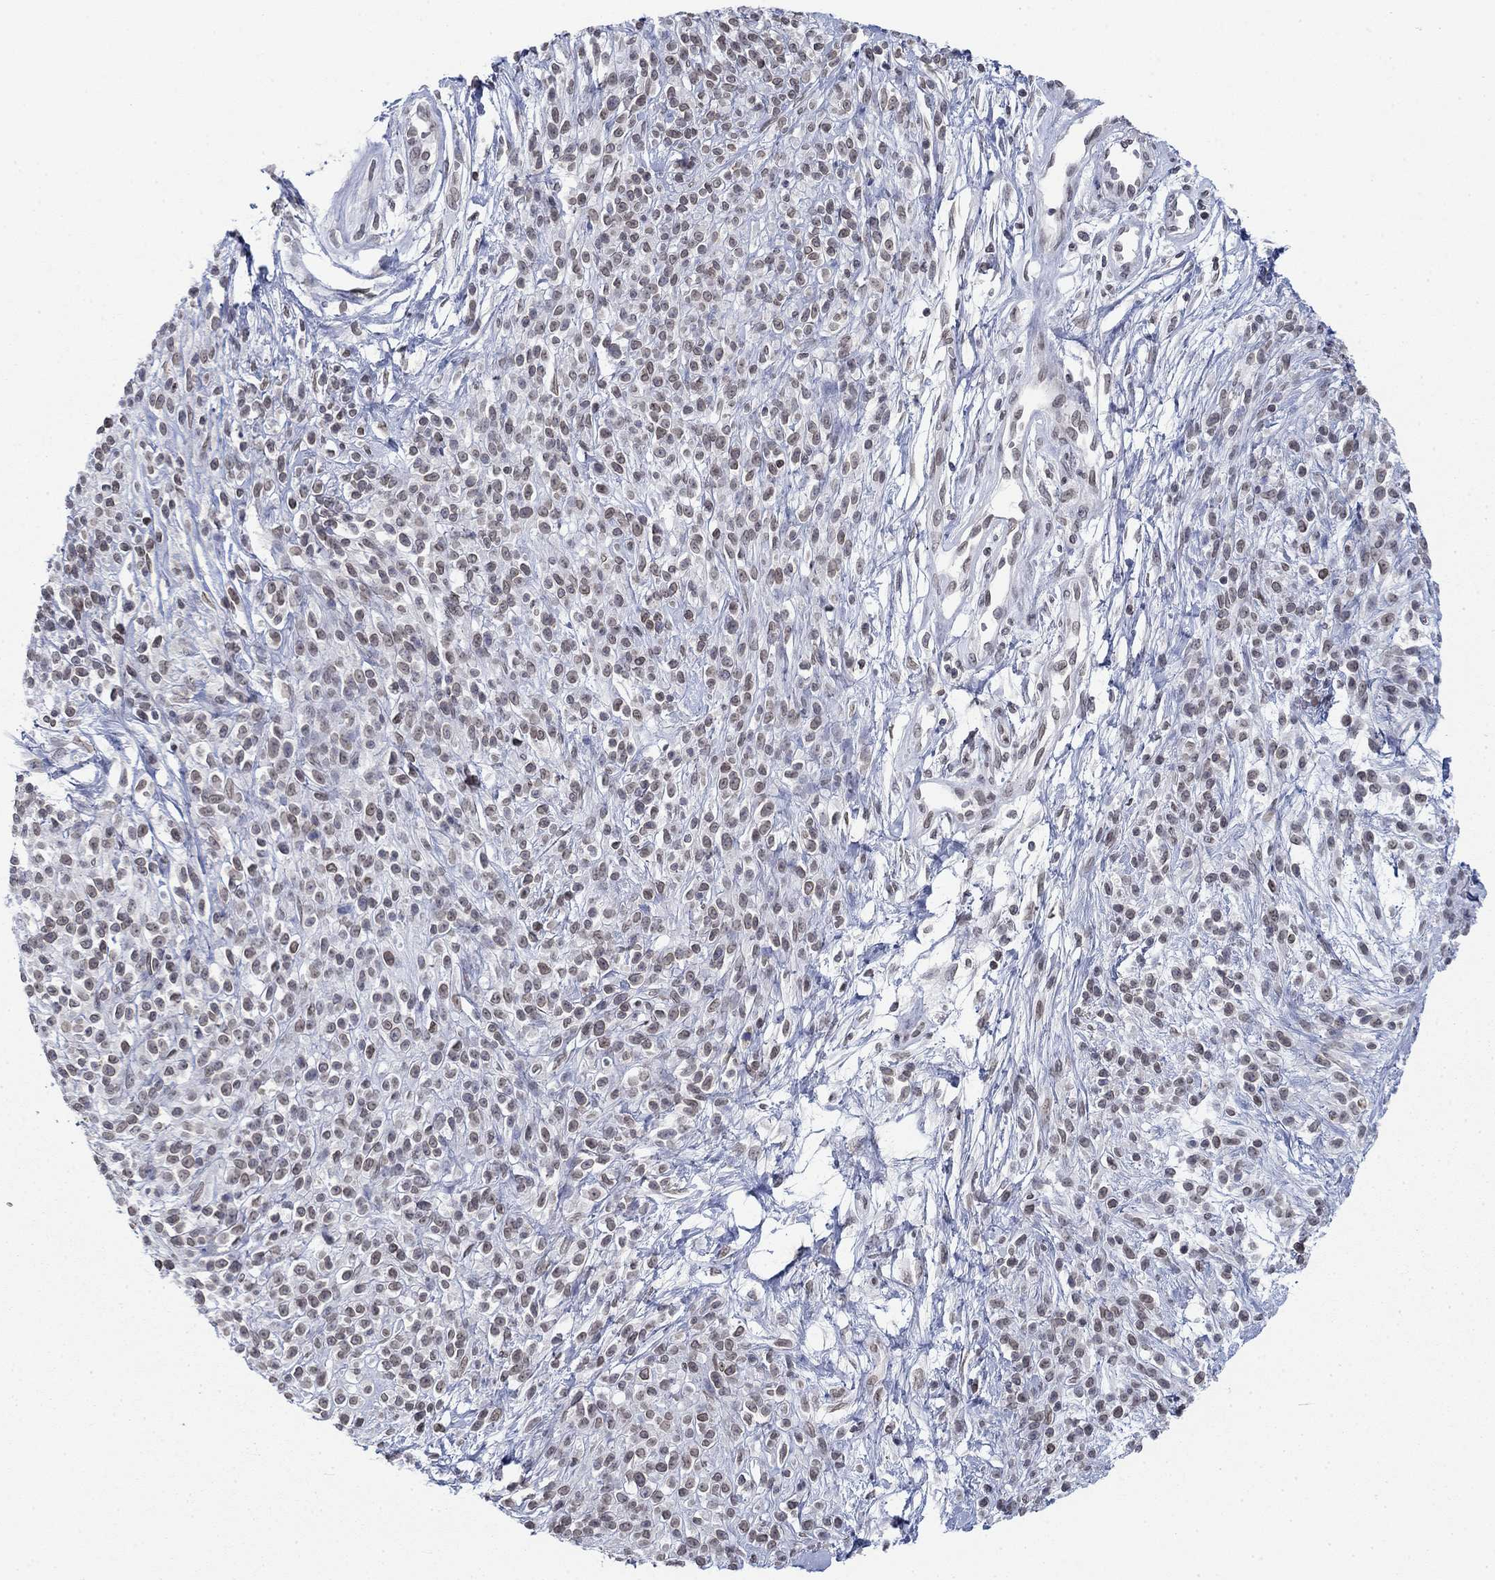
{"staining": {"intensity": "moderate", "quantity": "<25%", "location": "cytoplasmic/membranous,nuclear"}, "tissue": "melanoma", "cell_type": "Tumor cells", "image_type": "cancer", "snomed": [{"axis": "morphology", "description": "Malignant melanoma, NOS"}, {"axis": "topography", "description": "Skin"}, {"axis": "topography", "description": "Skin of trunk"}], "caption": "This micrograph reveals melanoma stained with immunohistochemistry (IHC) to label a protein in brown. The cytoplasmic/membranous and nuclear of tumor cells show moderate positivity for the protein. Nuclei are counter-stained blue.", "gene": "TOR1AIP1", "patient": {"sex": "male", "age": 74}}